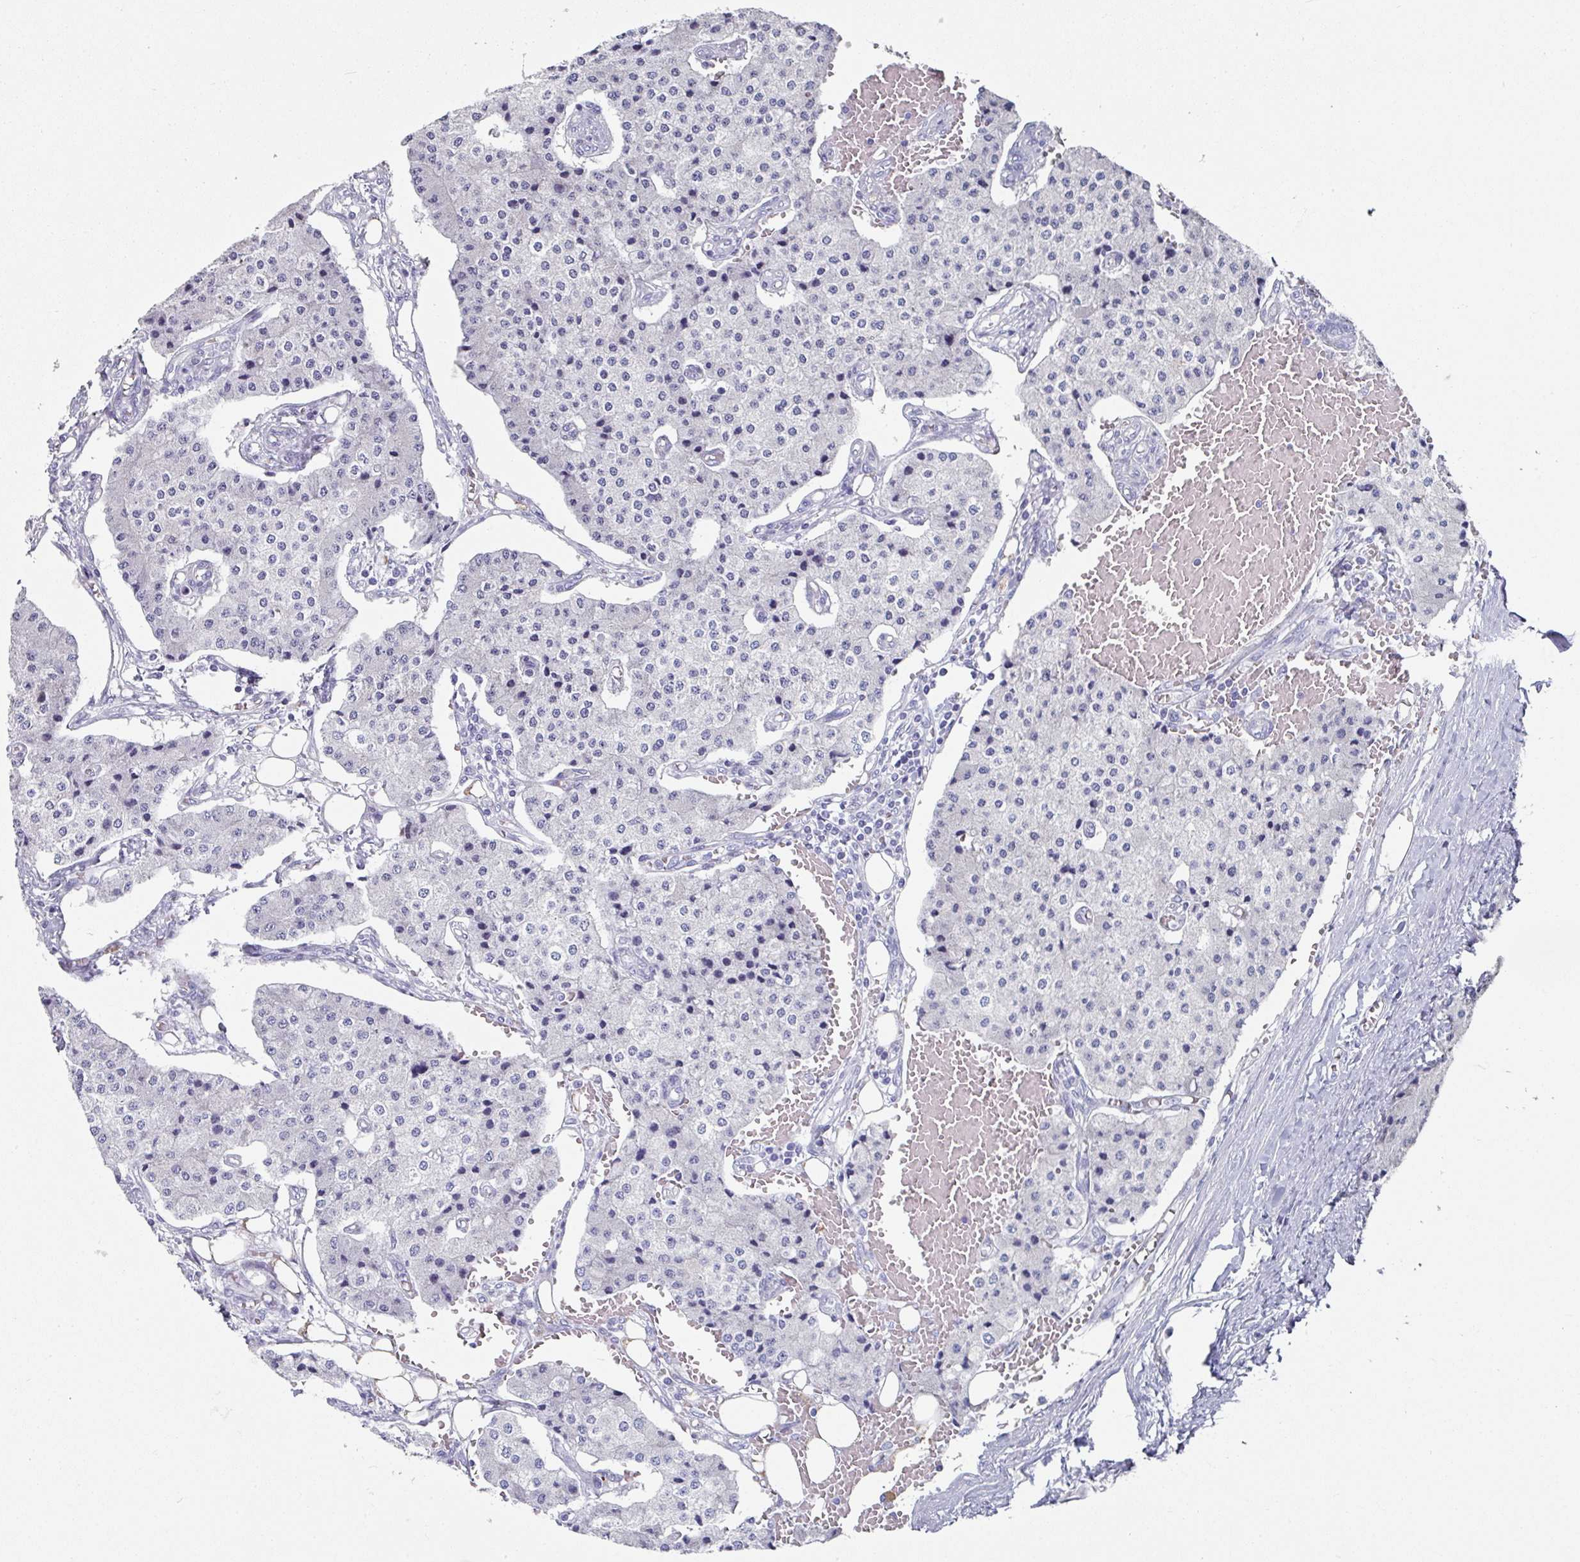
{"staining": {"intensity": "negative", "quantity": "none", "location": "none"}, "tissue": "carcinoid", "cell_type": "Tumor cells", "image_type": "cancer", "snomed": [{"axis": "morphology", "description": "Carcinoid, malignant, NOS"}, {"axis": "topography", "description": "Colon"}], "caption": "Immunohistochemistry of human carcinoid (malignant) exhibits no expression in tumor cells.", "gene": "SETBP1", "patient": {"sex": "female", "age": 52}}